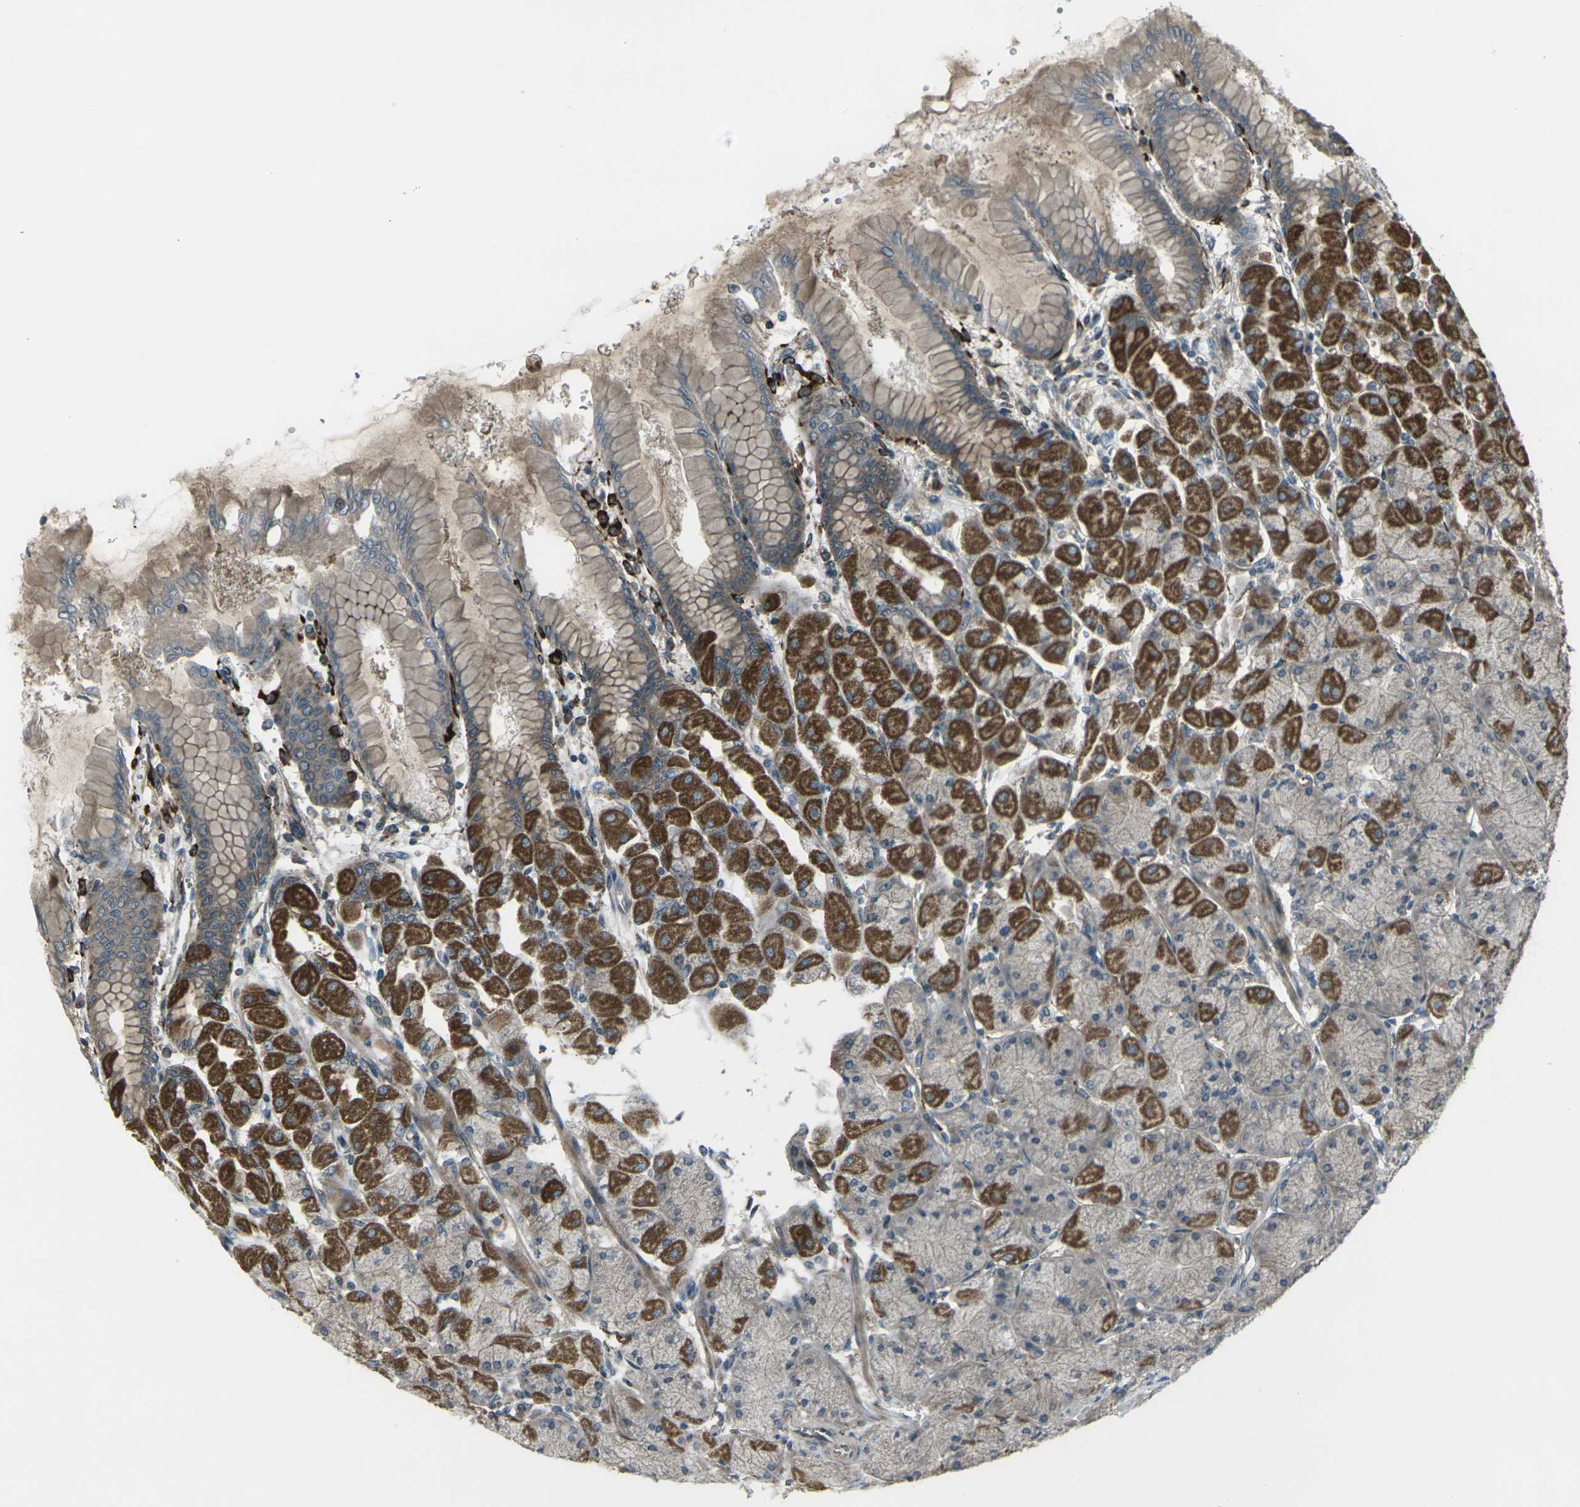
{"staining": {"intensity": "strong", "quantity": "25%-75%", "location": "cytoplasmic/membranous"}, "tissue": "stomach", "cell_type": "Glandular cells", "image_type": "normal", "snomed": [{"axis": "morphology", "description": "Normal tissue, NOS"}, {"axis": "topography", "description": "Stomach, upper"}], "caption": "Benign stomach demonstrates strong cytoplasmic/membranous expression in about 25%-75% of glandular cells The staining was performed using DAB to visualize the protein expression in brown, while the nuclei were stained in blue with hematoxylin (Magnification: 20x)..", "gene": "LSMEM1", "patient": {"sex": "female", "age": 56}}